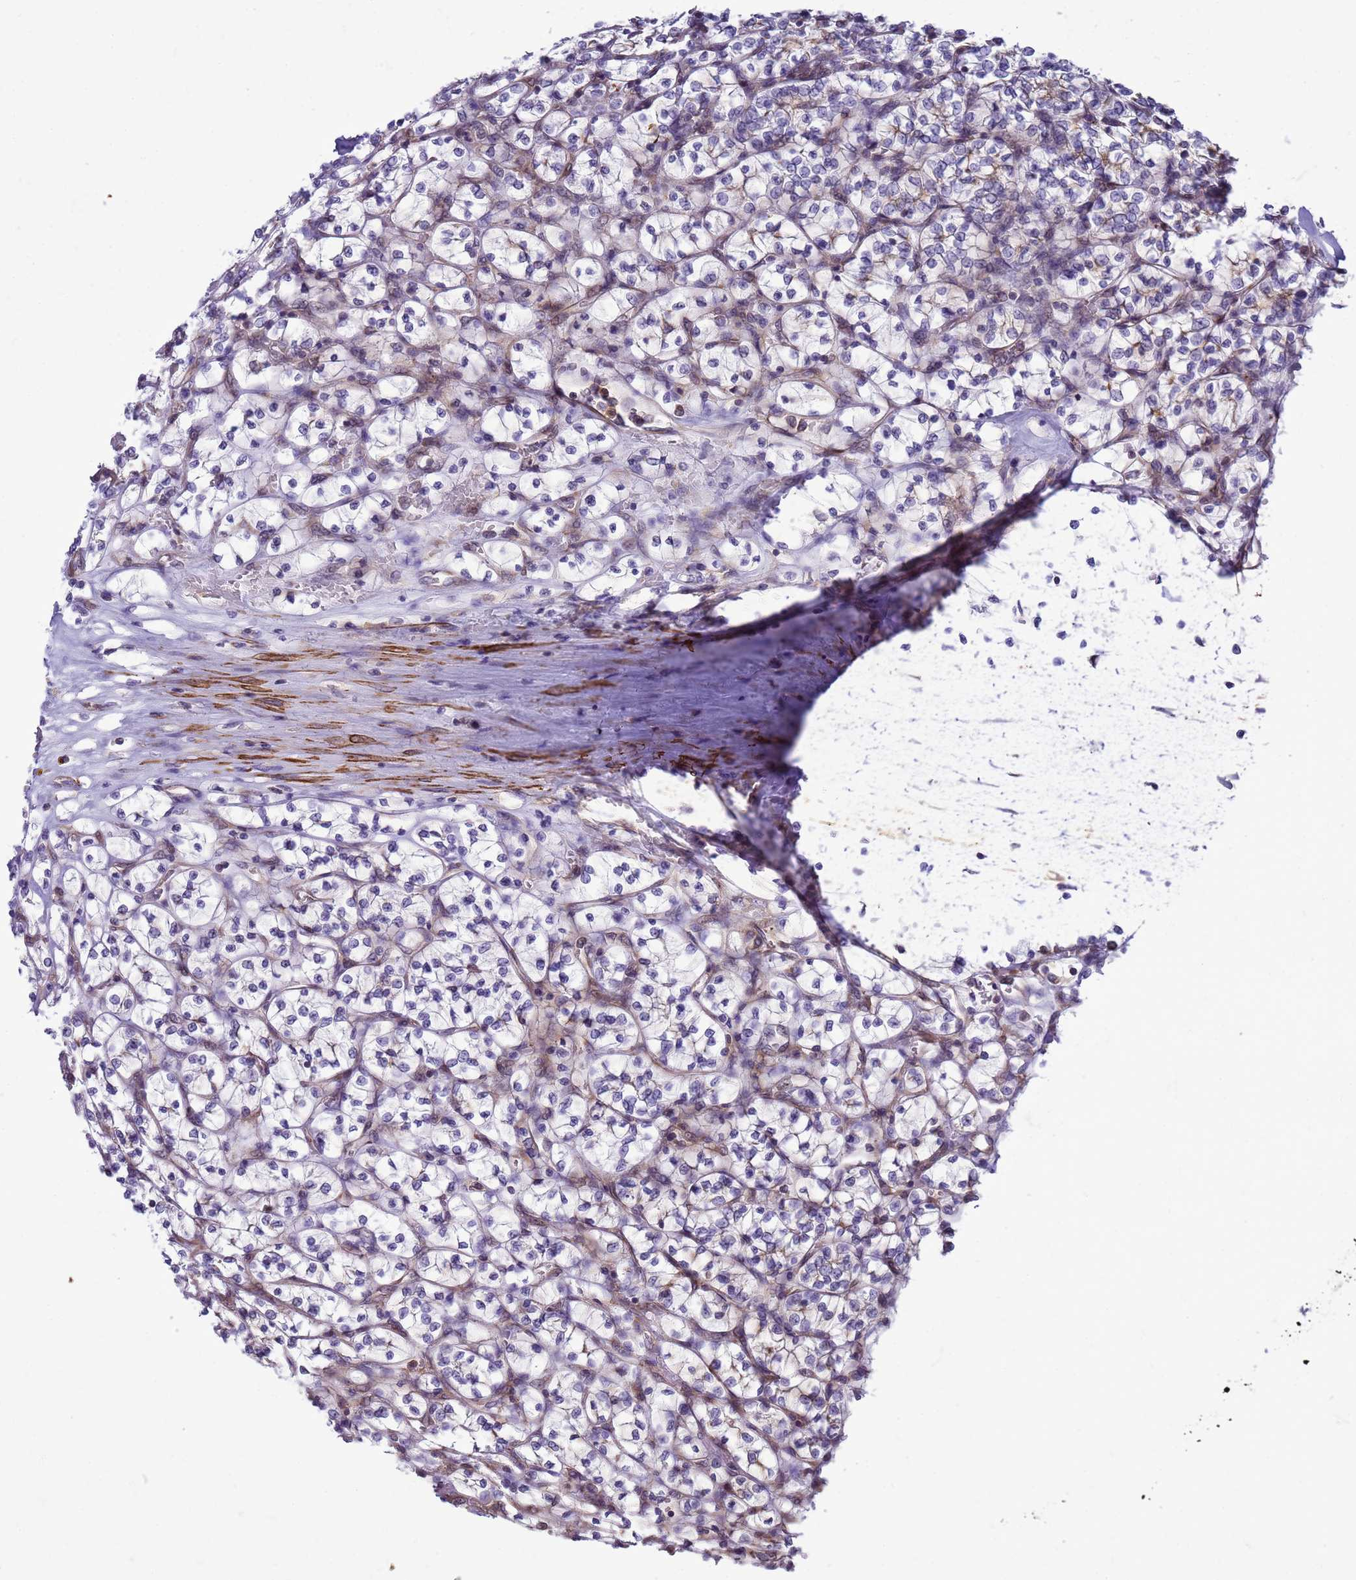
{"staining": {"intensity": "negative", "quantity": "none", "location": "none"}, "tissue": "renal cancer", "cell_type": "Tumor cells", "image_type": "cancer", "snomed": [{"axis": "morphology", "description": "Adenocarcinoma, NOS"}, {"axis": "topography", "description": "Kidney"}], "caption": "Photomicrograph shows no protein positivity in tumor cells of adenocarcinoma (renal) tissue. (IHC, brightfield microscopy, high magnification).", "gene": "GEN1", "patient": {"sex": "female", "age": 64}}